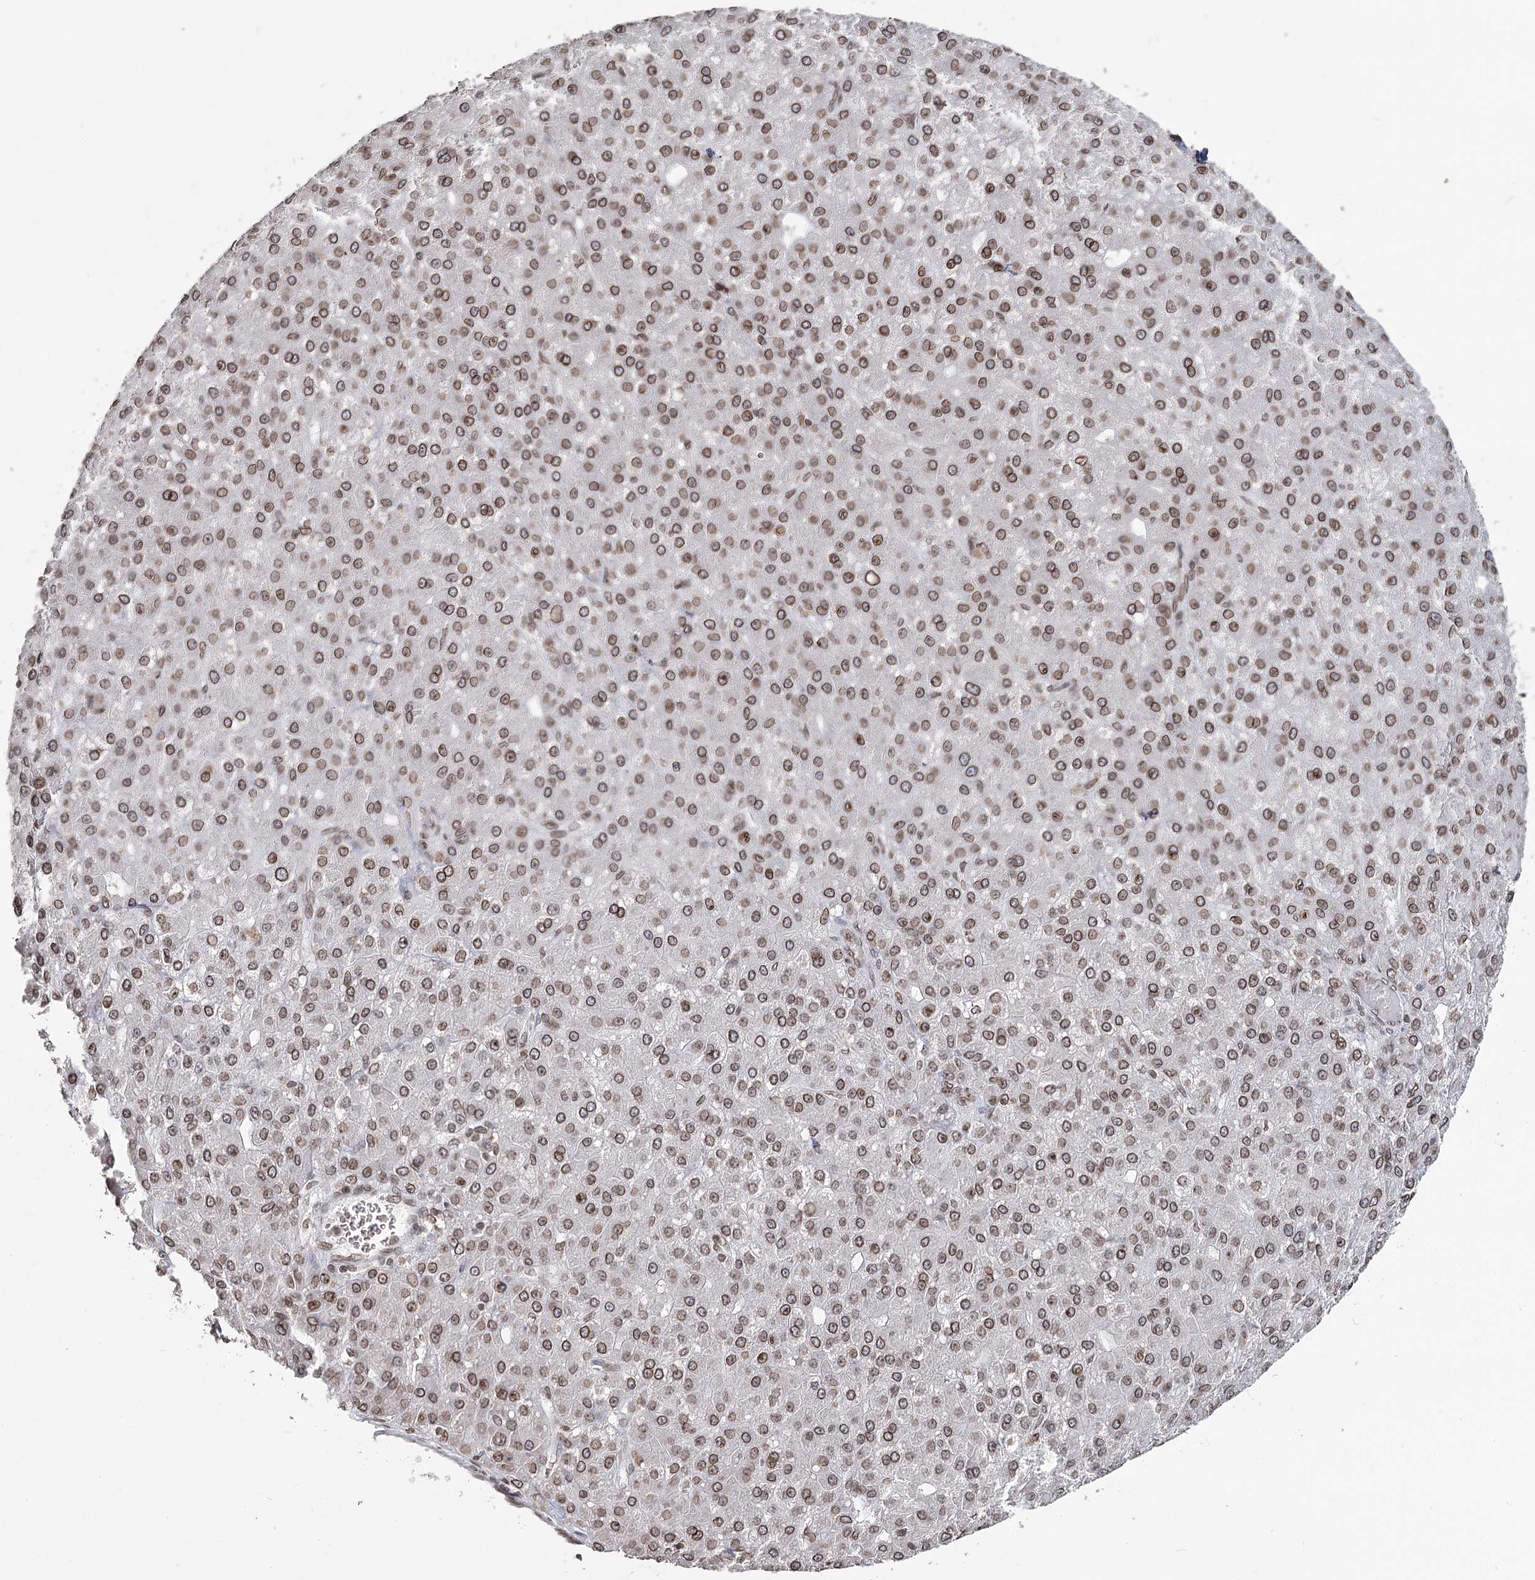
{"staining": {"intensity": "moderate", "quantity": "25%-75%", "location": "cytoplasmic/membranous,nuclear"}, "tissue": "liver cancer", "cell_type": "Tumor cells", "image_type": "cancer", "snomed": [{"axis": "morphology", "description": "Carcinoma, Hepatocellular, NOS"}, {"axis": "topography", "description": "Liver"}], "caption": "There is medium levels of moderate cytoplasmic/membranous and nuclear positivity in tumor cells of hepatocellular carcinoma (liver), as demonstrated by immunohistochemical staining (brown color).", "gene": "KIAA0930", "patient": {"sex": "male", "age": 67}}